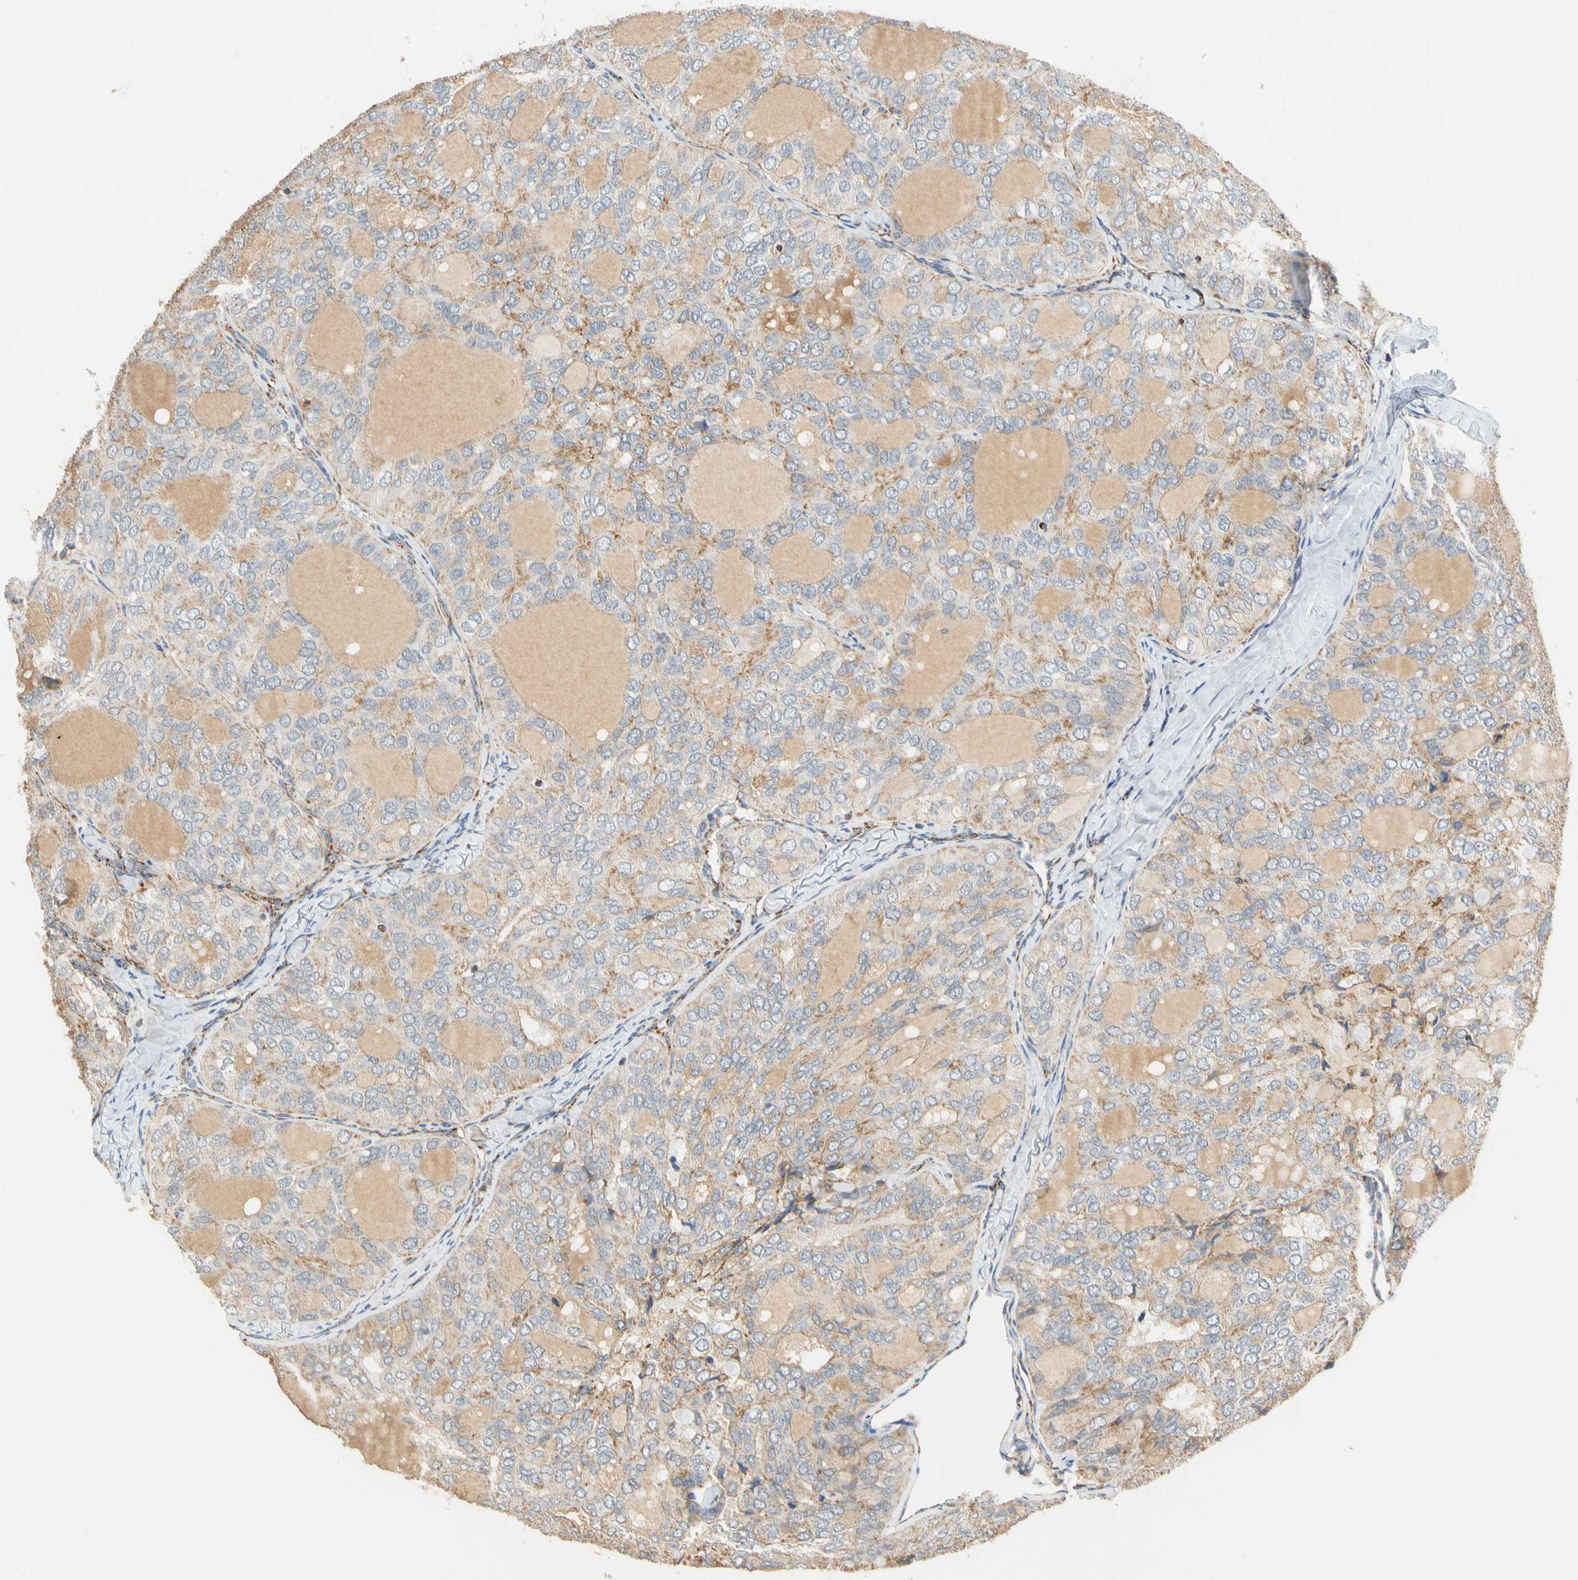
{"staining": {"intensity": "weak", "quantity": ">75%", "location": "cytoplasmic/membranous"}, "tissue": "thyroid cancer", "cell_type": "Tumor cells", "image_type": "cancer", "snomed": [{"axis": "morphology", "description": "Follicular adenoma carcinoma, NOS"}, {"axis": "topography", "description": "Thyroid gland"}], "caption": "Immunohistochemical staining of thyroid cancer (follicular adenoma carcinoma) exhibits low levels of weak cytoplasmic/membranous staining in approximately >75% of tumor cells.", "gene": "SFXN3", "patient": {"sex": "male", "age": 75}}